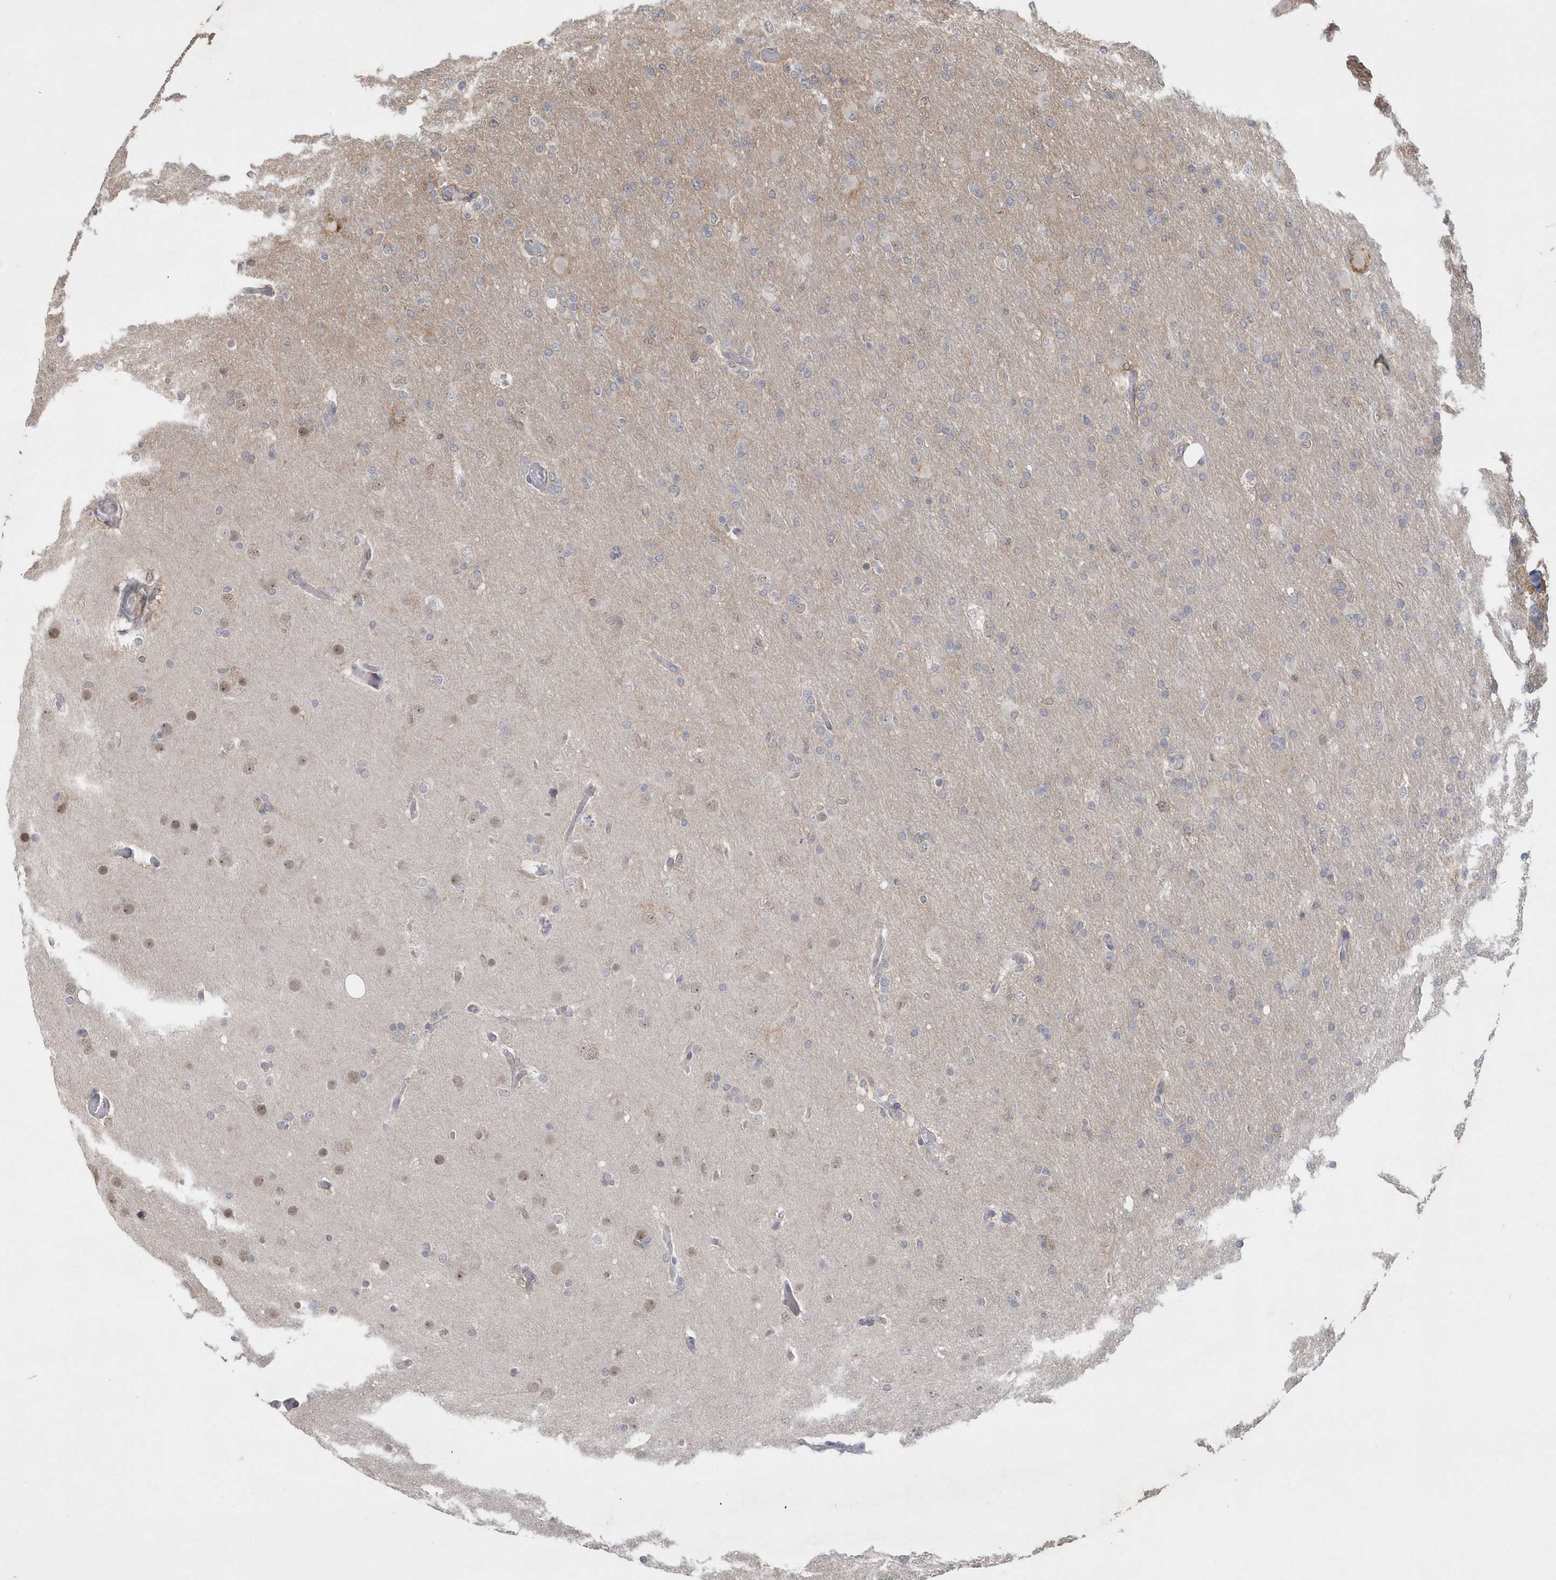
{"staining": {"intensity": "negative", "quantity": "none", "location": "none"}, "tissue": "glioma", "cell_type": "Tumor cells", "image_type": "cancer", "snomed": [{"axis": "morphology", "description": "Glioma, malignant, High grade"}, {"axis": "topography", "description": "Cerebral cortex"}], "caption": "Protein analysis of glioma demonstrates no significant staining in tumor cells.", "gene": "CRIP3", "patient": {"sex": "female", "age": 36}}